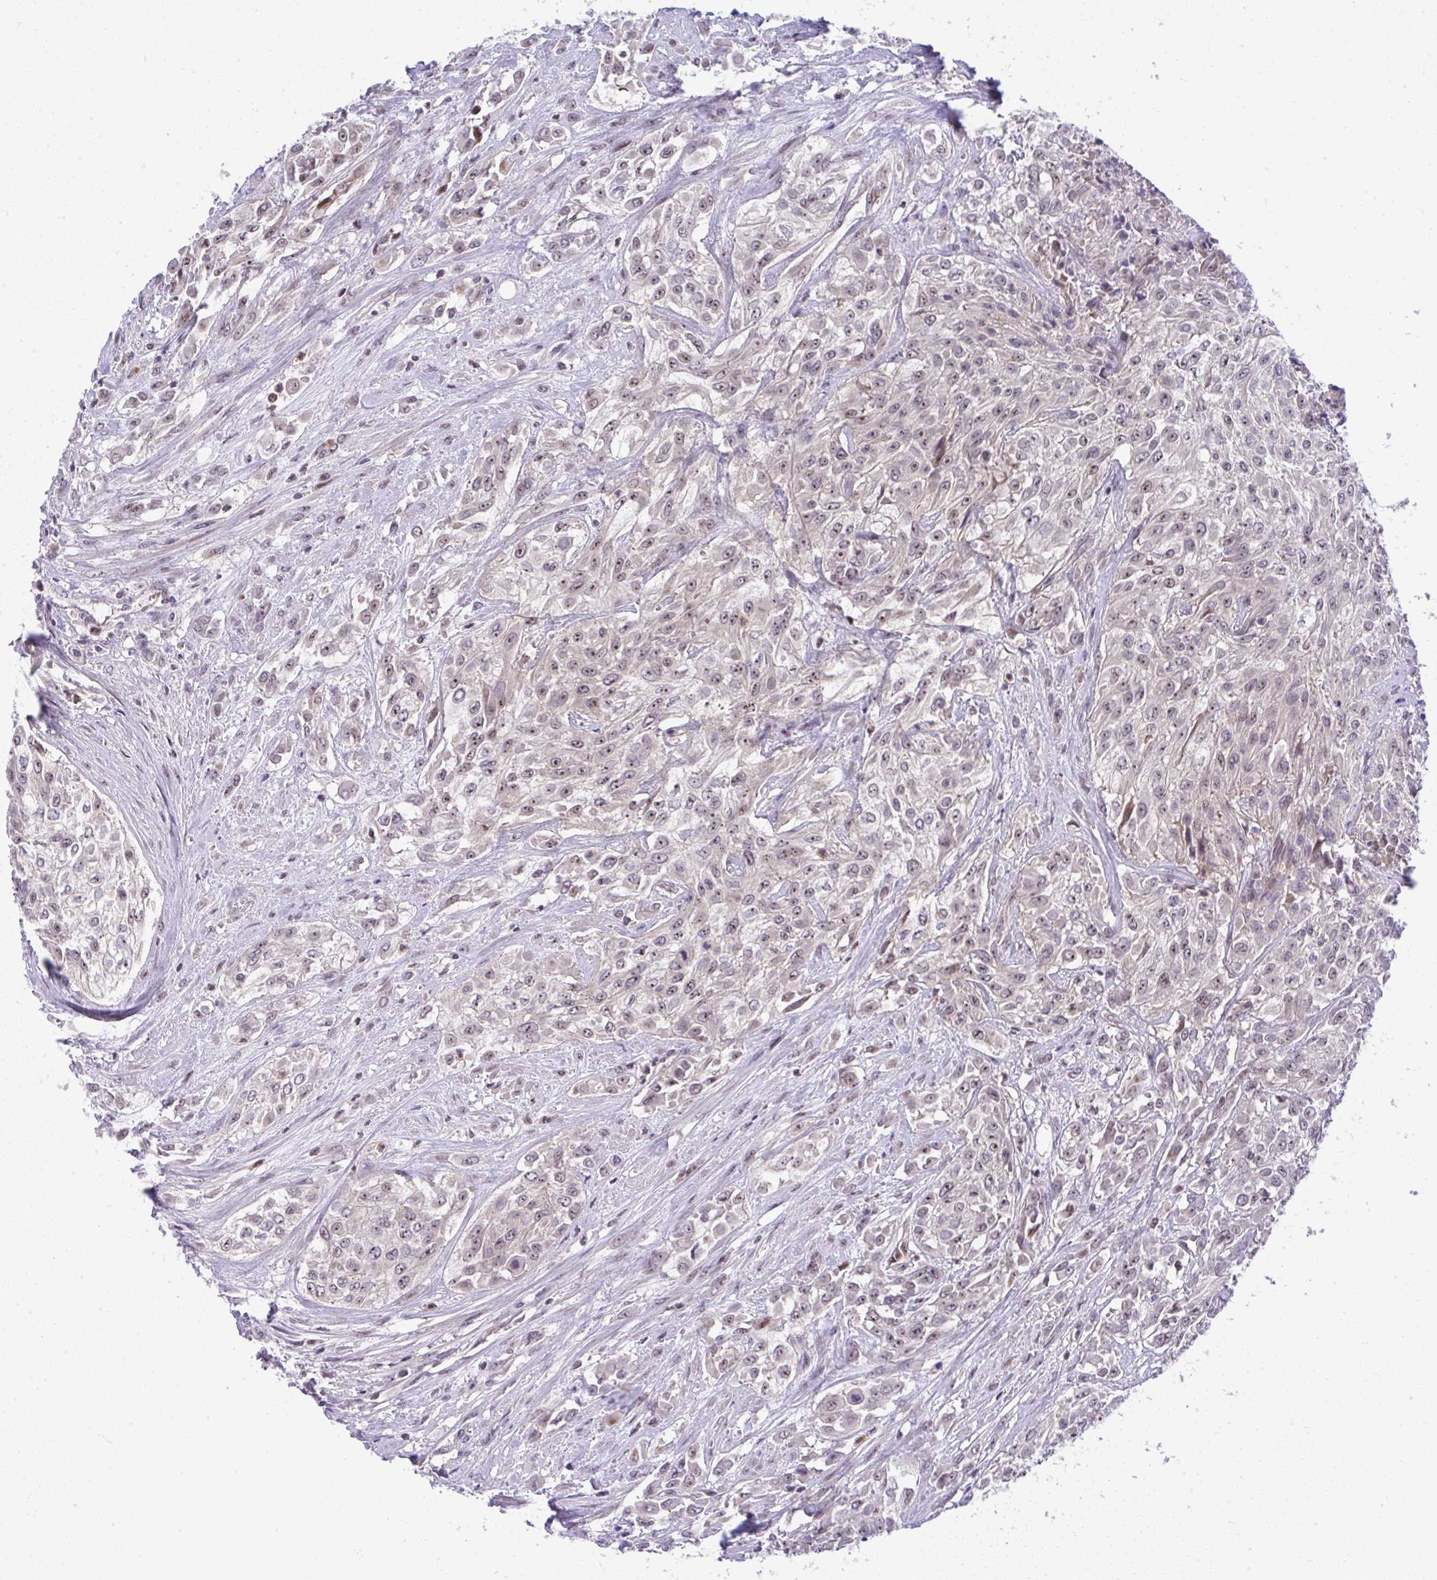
{"staining": {"intensity": "moderate", "quantity": "25%-75%", "location": "nuclear"}, "tissue": "urothelial cancer", "cell_type": "Tumor cells", "image_type": "cancer", "snomed": [{"axis": "morphology", "description": "Urothelial carcinoma, High grade"}, {"axis": "topography", "description": "Urinary bladder"}], "caption": "Protein staining displays moderate nuclear expression in approximately 25%-75% of tumor cells in urothelial carcinoma (high-grade). Nuclei are stained in blue.", "gene": "CHIA", "patient": {"sex": "male", "age": 57}}